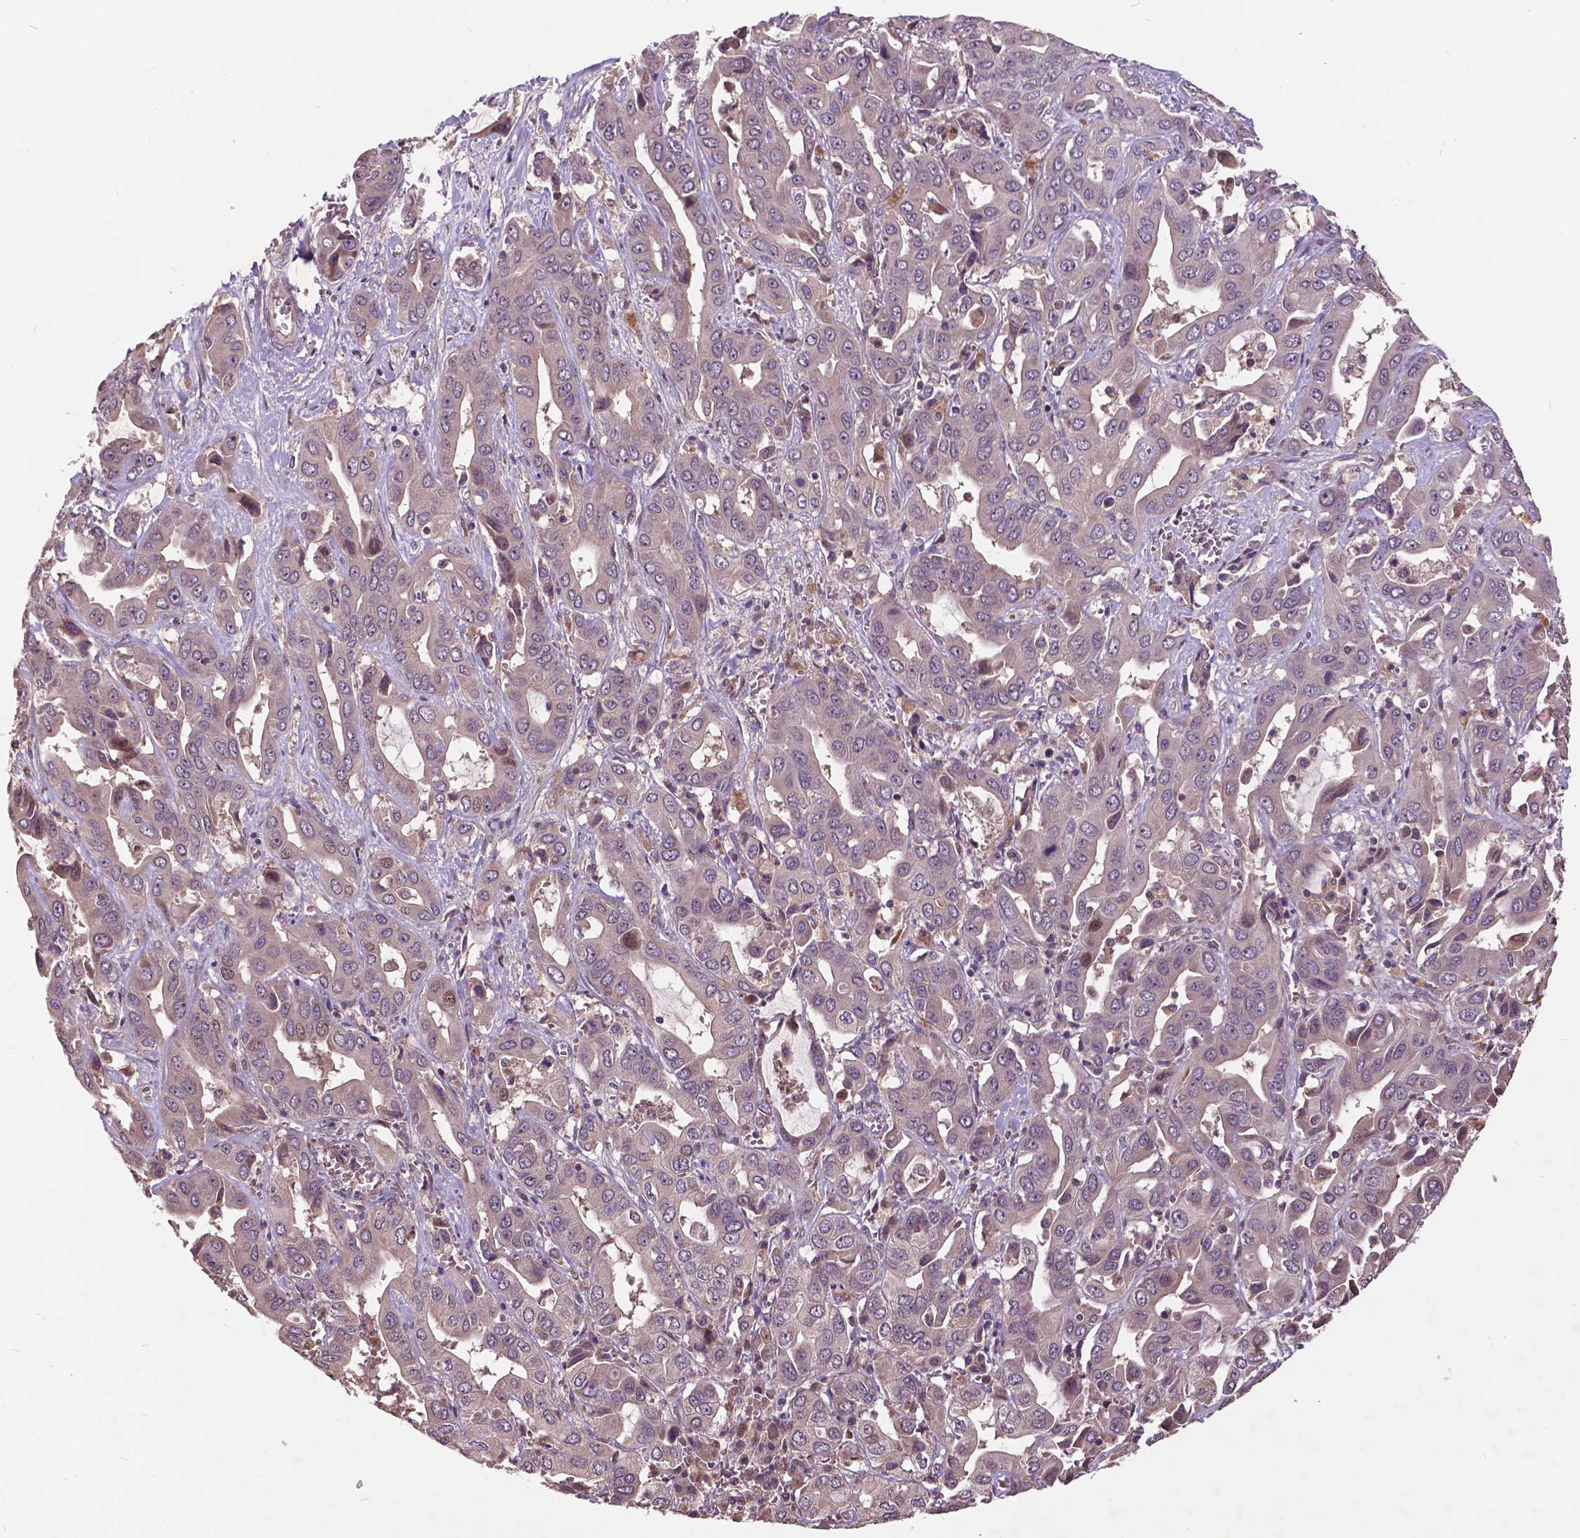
{"staining": {"intensity": "moderate", "quantity": "<25%", "location": "cytoplasmic/membranous,nuclear"}, "tissue": "liver cancer", "cell_type": "Tumor cells", "image_type": "cancer", "snomed": [{"axis": "morphology", "description": "Cholangiocarcinoma"}, {"axis": "topography", "description": "Liver"}], "caption": "High-magnification brightfield microscopy of liver cholangiocarcinoma stained with DAB (3,3'-diaminobenzidine) (brown) and counterstained with hematoxylin (blue). tumor cells exhibit moderate cytoplasmic/membranous and nuclear staining is appreciated in approximately<25% of cells. The staining is performed using DAB (3,3'-diaminobenzidine) brown chromogen to label protein expression. The nuclei are counter-stained blue using hematoxylin.", "gene": "AP1S3", "patient": {"sex": "female", "age": 52}}